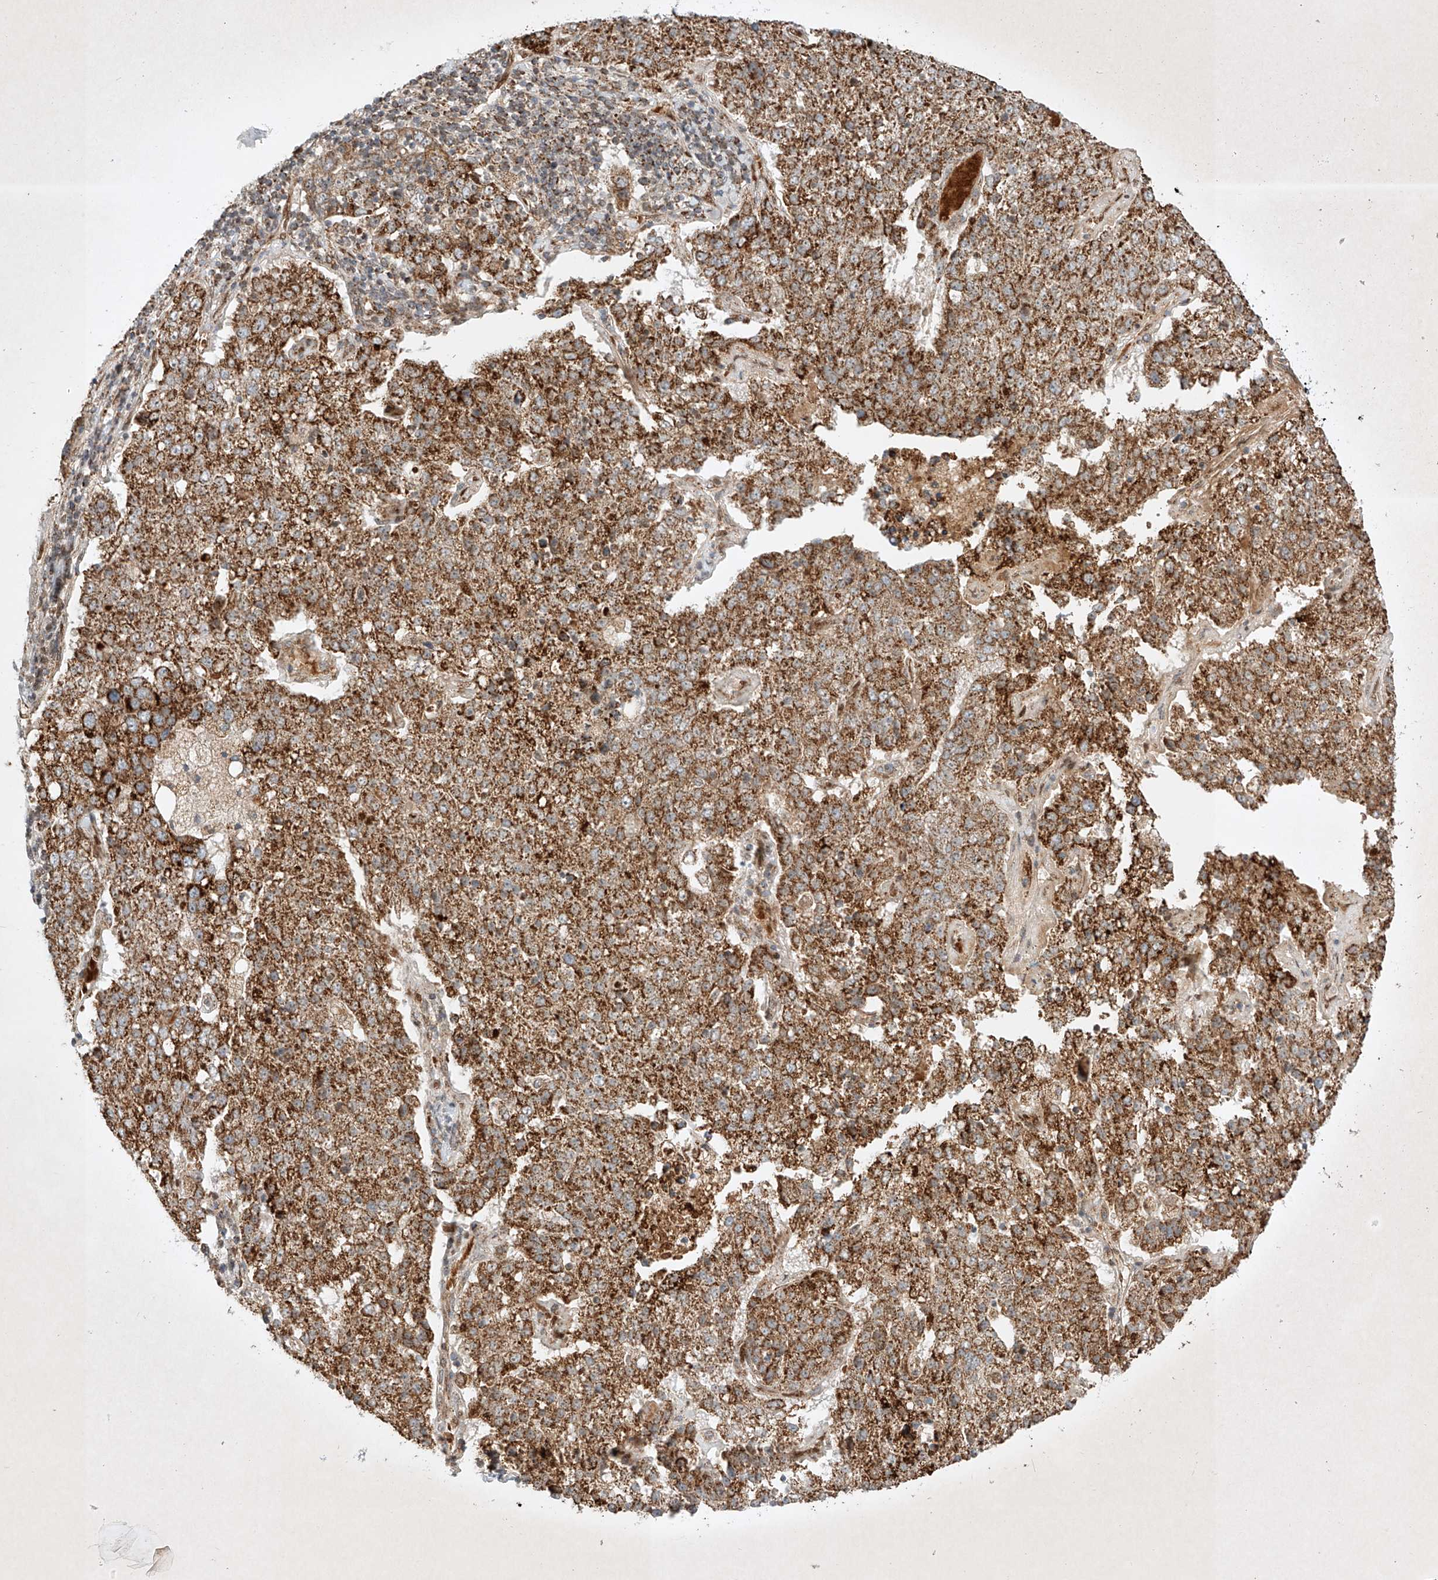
{"staining": {"intensity": "moderate", "quantity": ">75%", "location": "cytoplasmic/membranous"}, "tissue": "pancreatic cancer", "cell_type": "Tumor cells", "image_type": "cancer", "snomed": [{"axis": "morphology", "description": "Adenocarcinoma, NOS"}, {"axis": "topography", "description": "Pancreas"}], "caption": "Pancreatic cancer (adenocarcinoma) stained with a protein marker demonstrates moderate staining in tumor cells.", "gene": "EPG5", "patient": {"sex": "female", "age": 61}}